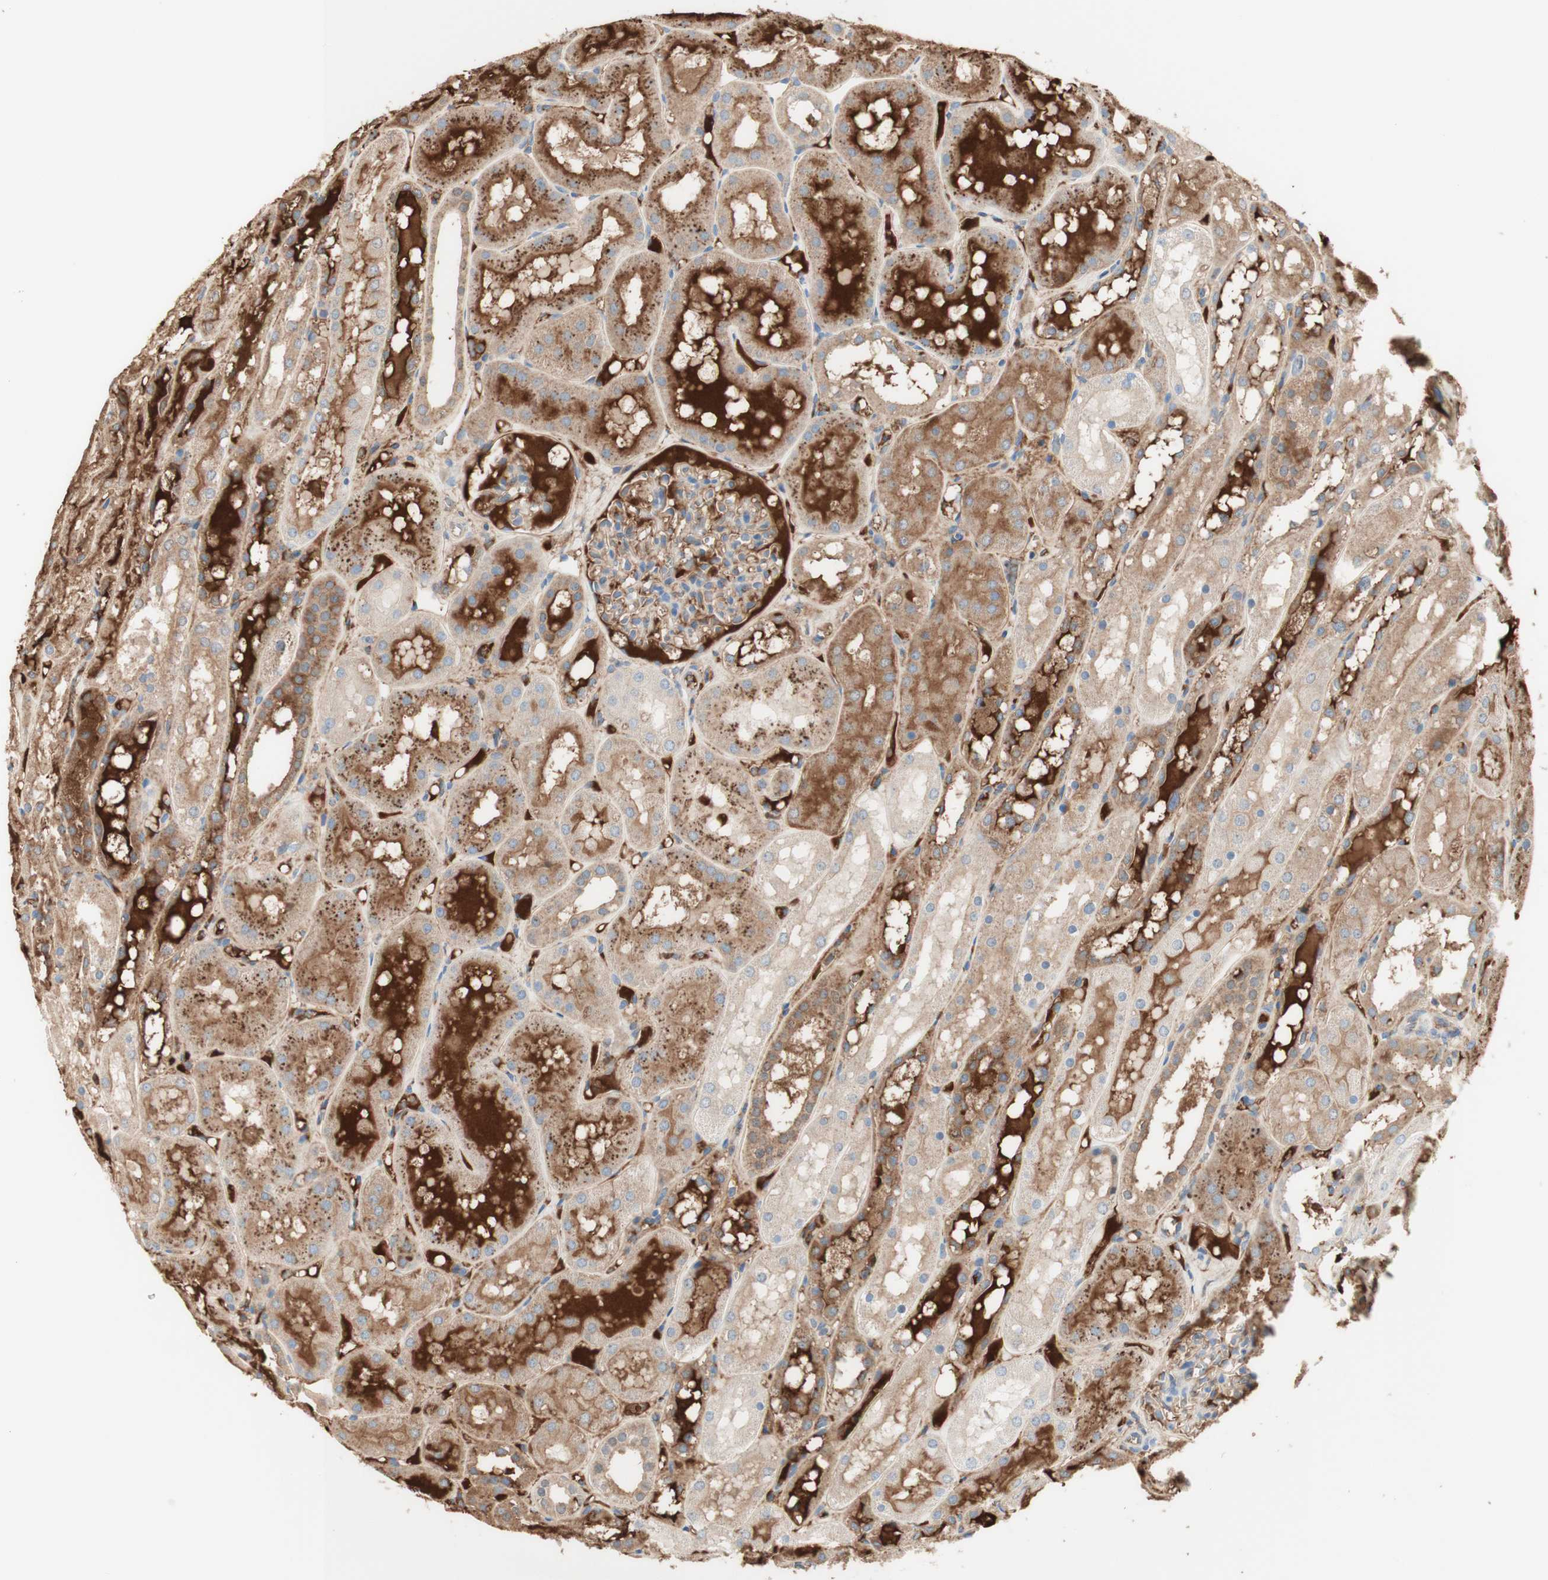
{"staining": {"intensity": "moderate", "quantity": "25%-75%", "location": "cytoplasmic/membranous"}, "tissue": "kidney", "cell_type": "Cells in glomeruli", "image_type": "normal", "snomed": [{"axis": "morphology", "description": "Normal tissue, NOS"}, {"axis": "topography", "description": "Kidney"}, {"axis": "topography", "description": "Urinary bladder"}], "caption": "Approximately 25%-75% of cells in glomeruli in normal kidney demonstrate moderate cytoplasmic/membranous protein staining as visualized by brown immunohistochemical staining.", "gene": "KNG1", "patient": {"sex": "male", "age": 16}}